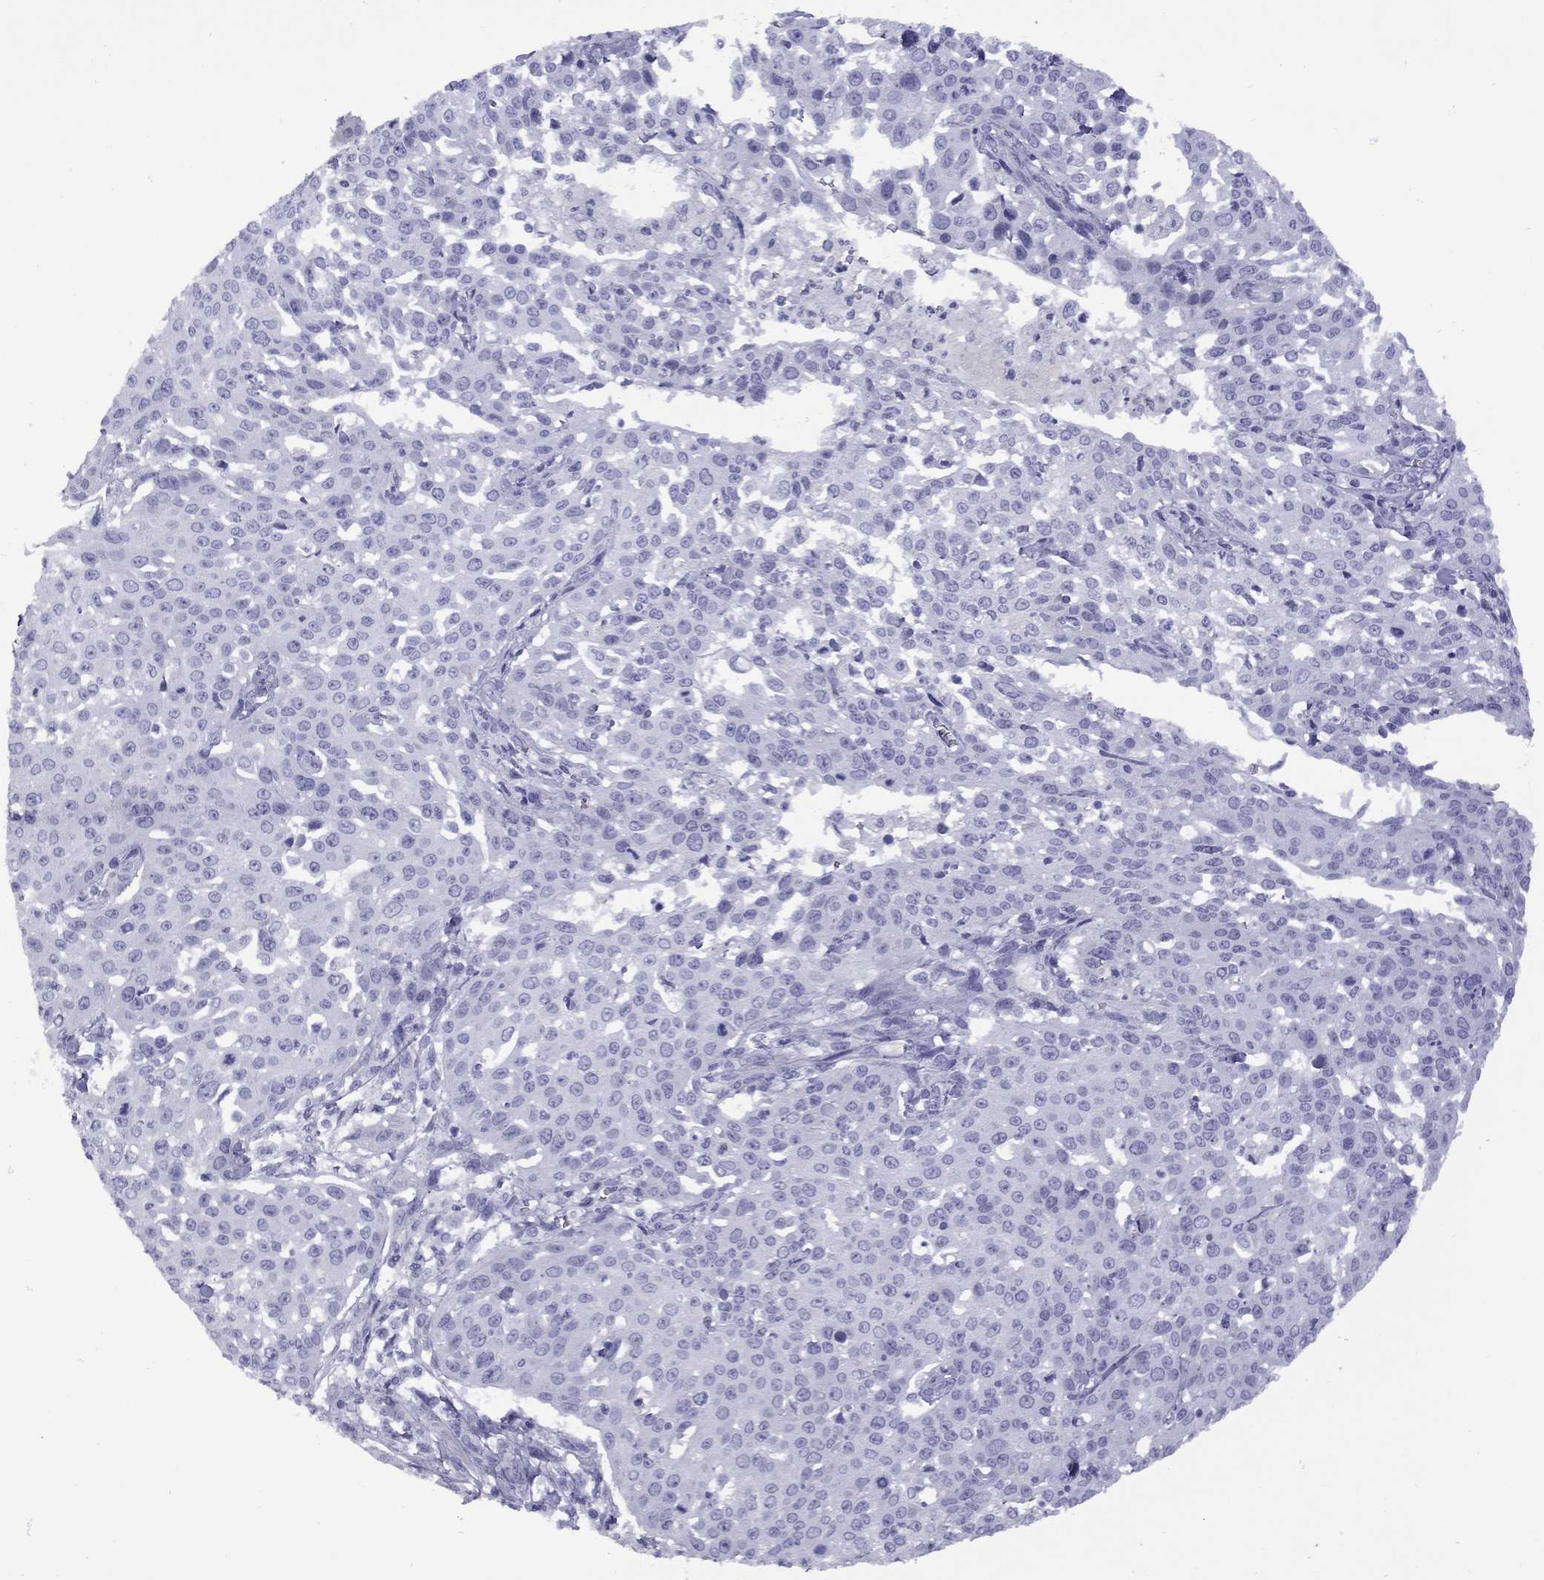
{"staining": {"intensity": "negative", "quantity": "none", "location": "none"}, "tissue": "cervical cancer", "cell_type": "Tumor cells", "image_type": "cancer", "snomed": [{"axis": "morphology", "description": "Squamous cell carcinoma, NOS"}, {"axis": "topography", "description": "Cervix"}], "caption": "Immunohistochemistry (IHC) of human squamous cell carcinoma (cervical) displays no positivity in tumor cells.", "gene": "EPPIN", "patient": {"sex": "female", "age": 26}}